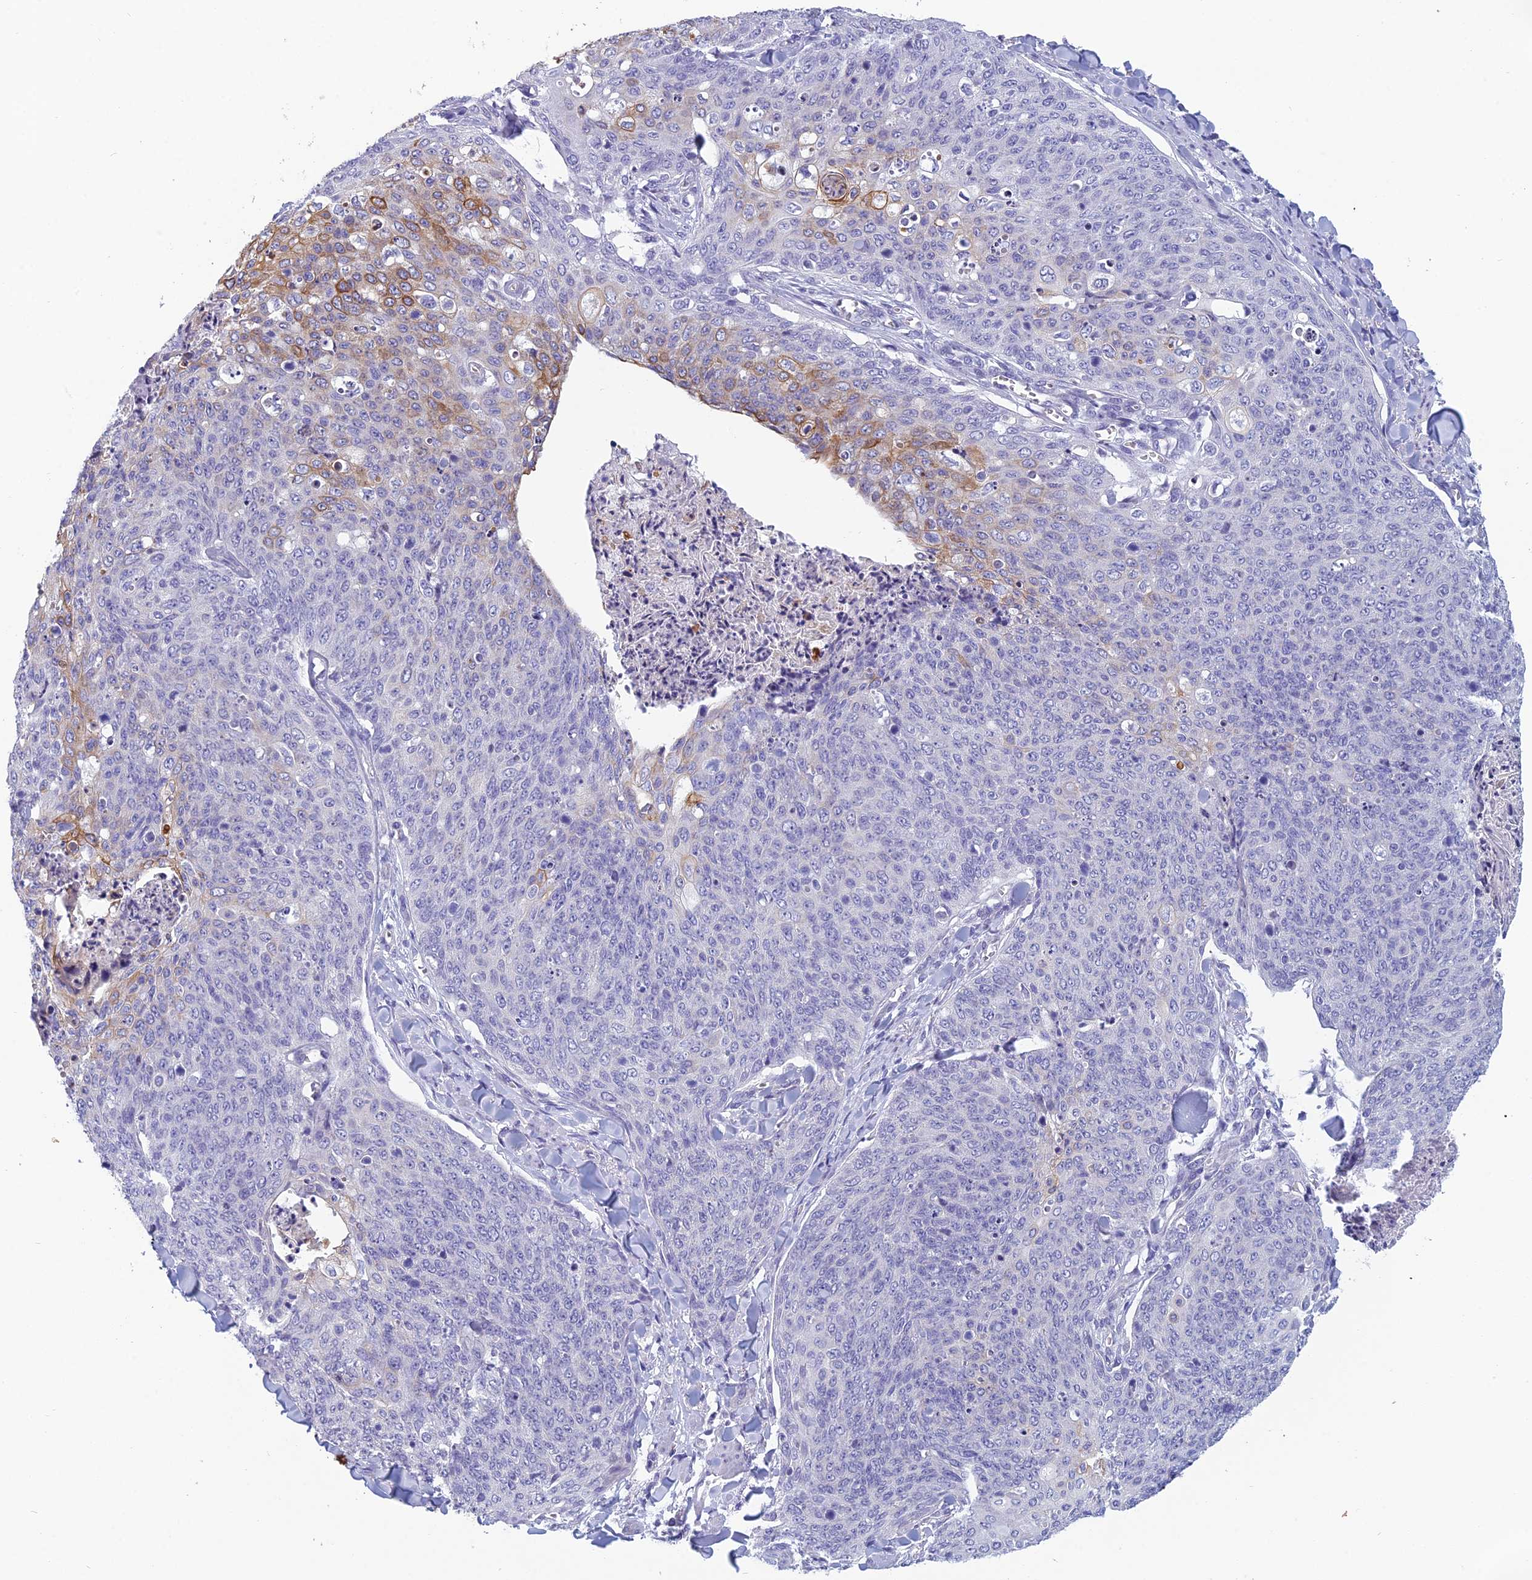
{"staining": {"intensity": "moderate", "quantity": "<25%", "location": "cytoplasmic/membranous"}, "tissue": "skin cancer", "cell_type": "Tumor cells", "image_type": "cancer", "snomed": [{"axis": "morphology", "description": "Squamous cell carcinoma, NOS"}, {"axis": "topography", "description": "Skin"}, {"axis": "topography", "description": "Vulva"}], "caption": "Immunohistochemistry of human squamous cell carcinoma (skin) demonstrates low levels of moderate cytoplasmic/membranous expression in approximately <25% of tumor cells. (DAB (3,3'-diaminobenzidine) = brown stain, brightfield microscopy at high magnification).", "gene": "RBM41", "patient": {"sex": "female", "age": 85}}